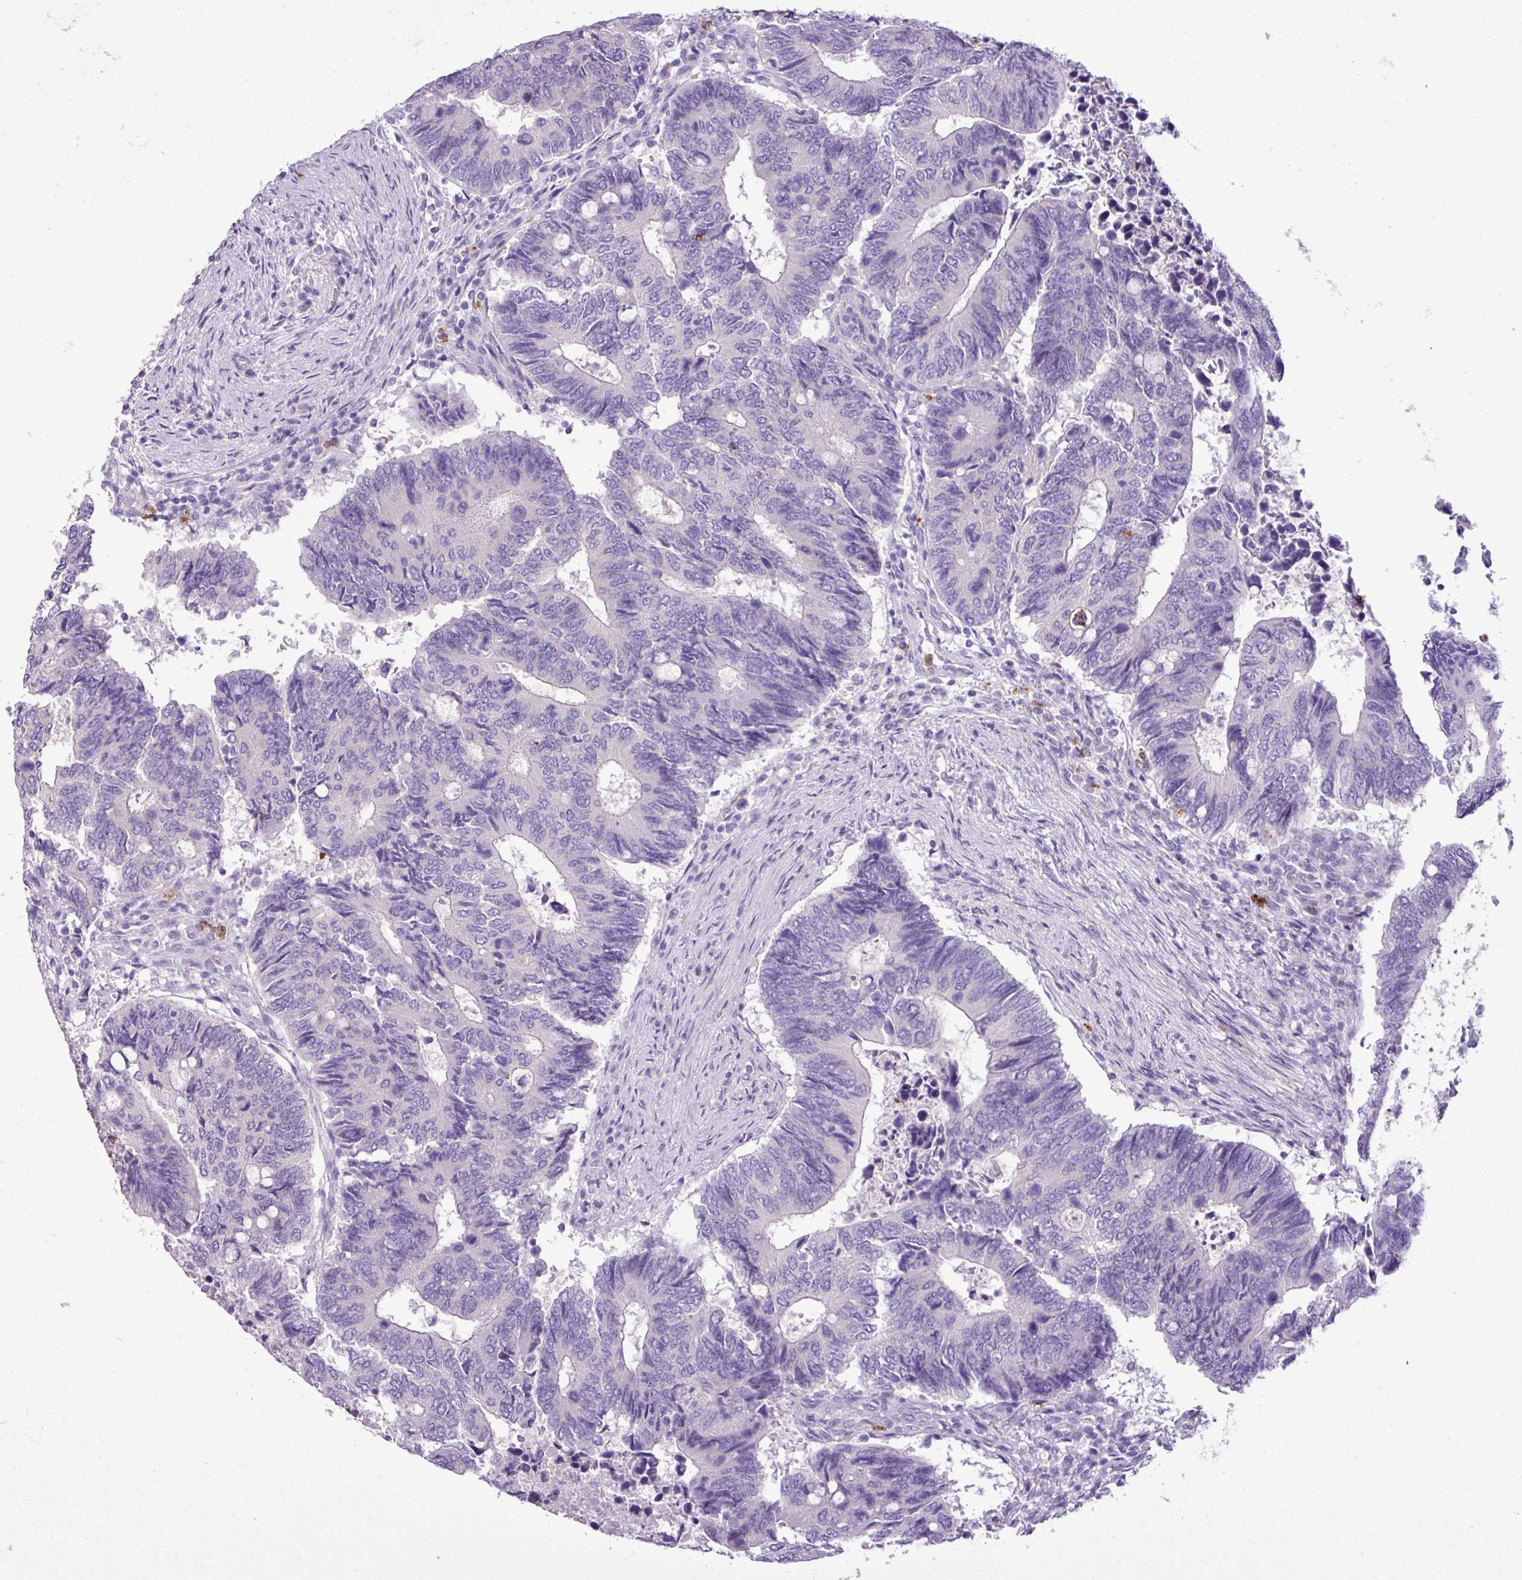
{"staining": {"intensity": "negative", "quantity": "none", "location": "none"}, "tissue": "colorectal cancer", "cell_type": "Tumor cells", "image_type": "cancer", "snomed": [{"axis": "morphology", "description": "Adenocarcinoma, NOS"}, {"axis": "topography", "description": "Colon"}], "caption": "A high-resolution histopathology image shows immunohistochemistry staining of colorectal cancer (adenocarcinoma), which shows no significant positivity in tumor cells.", "gene": "ZSCAN5A", "patient": {"sex": "male", "age": 87}}